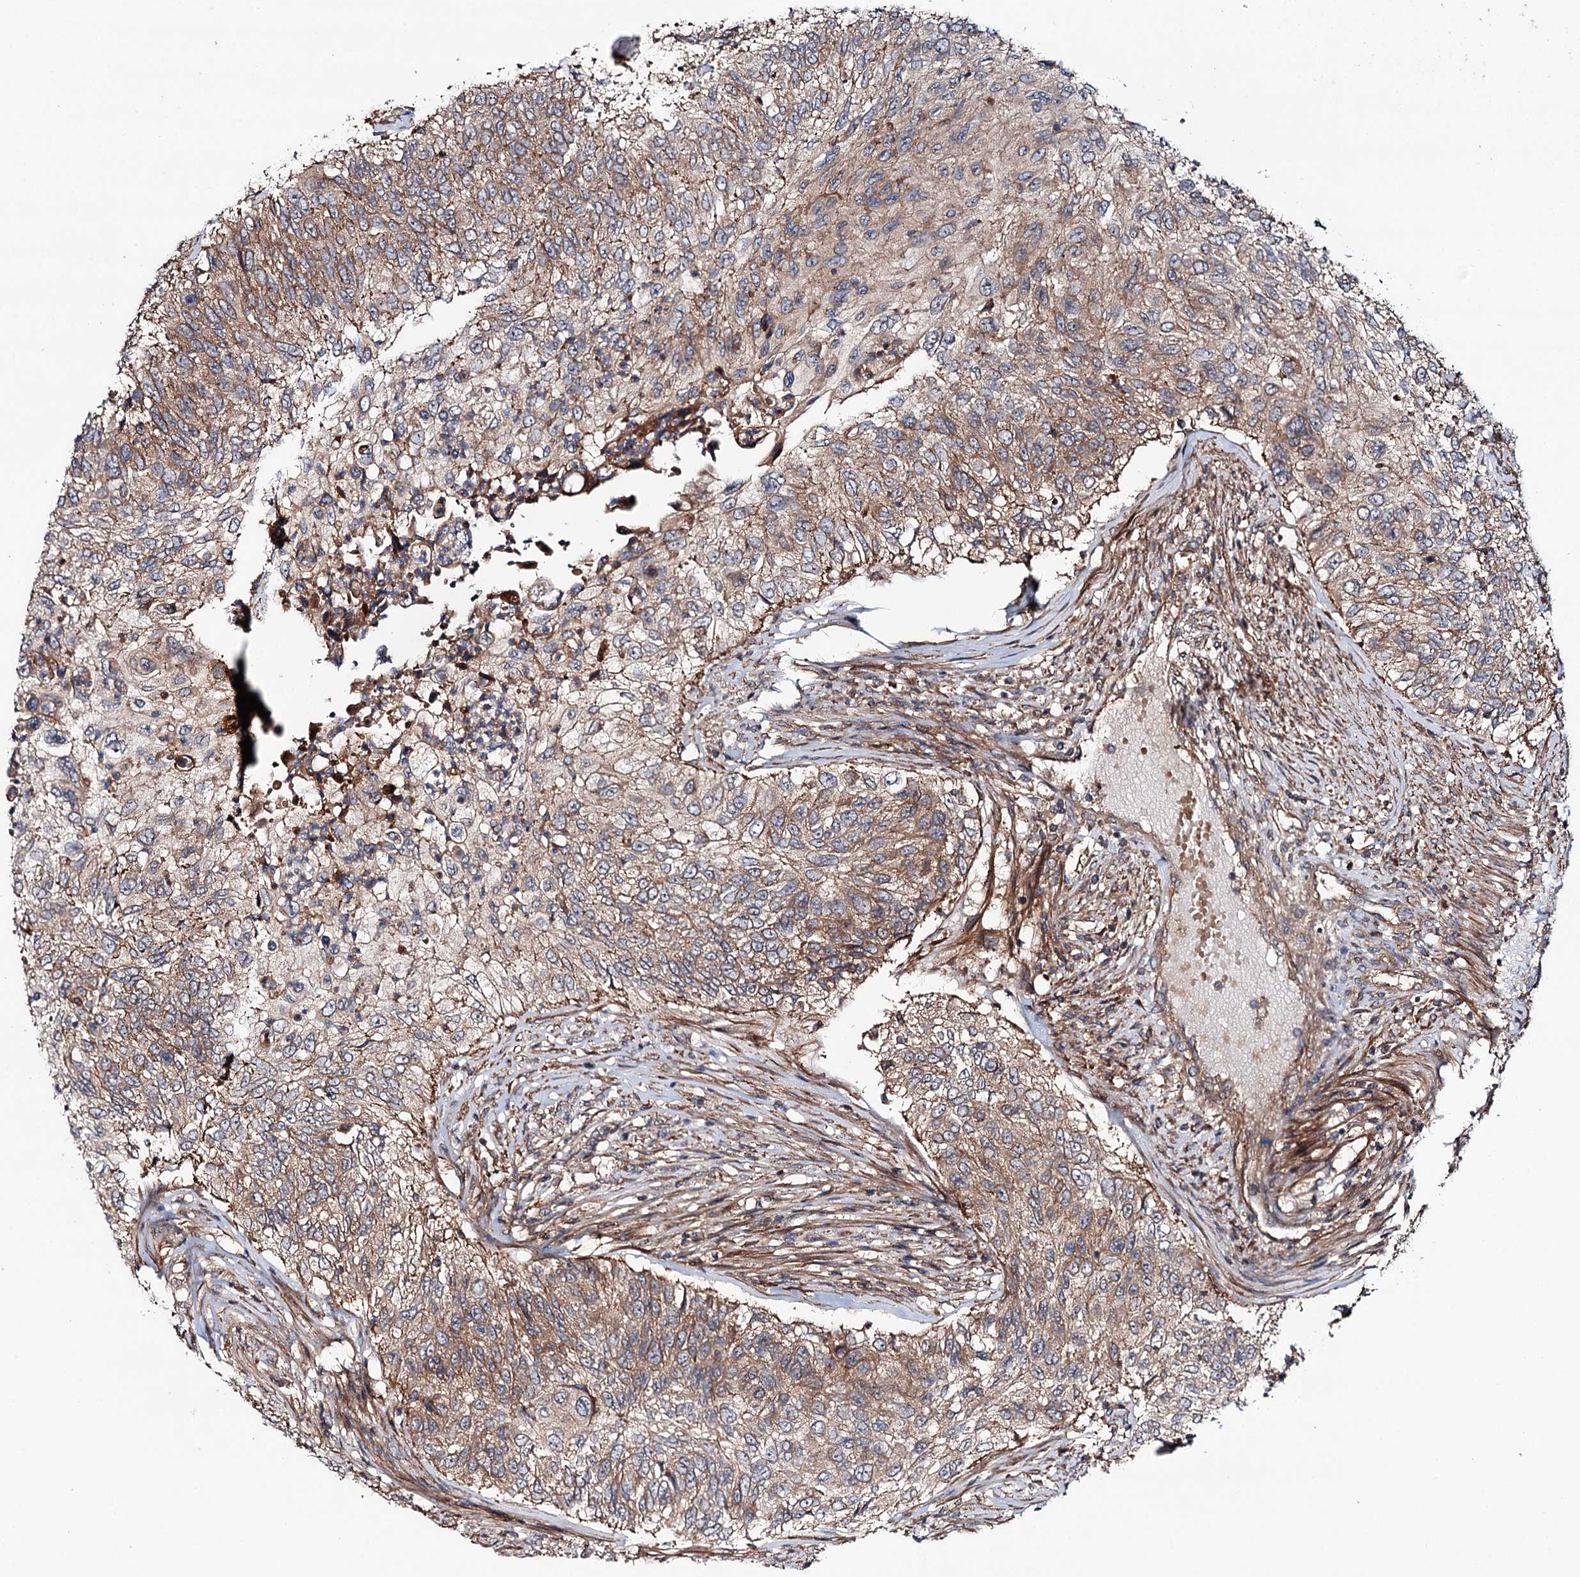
{"staining": {"intensity": "moderate", "quantity": "25%-75%", "location": "cytoplasmic/membranous"}, "tissue": "urothelial cancer", "cell_type": "Tumor cells", "image_type": "cancer", "snomed": [{"axis": "morphology", "description": "Urothelial carcinoma, High grade"}, {"axis": "topography", "description": "Urinary bladder"}], "caption": "DAB immunohistochemical staining of human urothelial cancer displays moderate cytoplasmic/membranous protein expression in about 25%-75% of tumor cells.", "gene": "ADGRG4", "patient": {"sex": "female", "age": 60}}